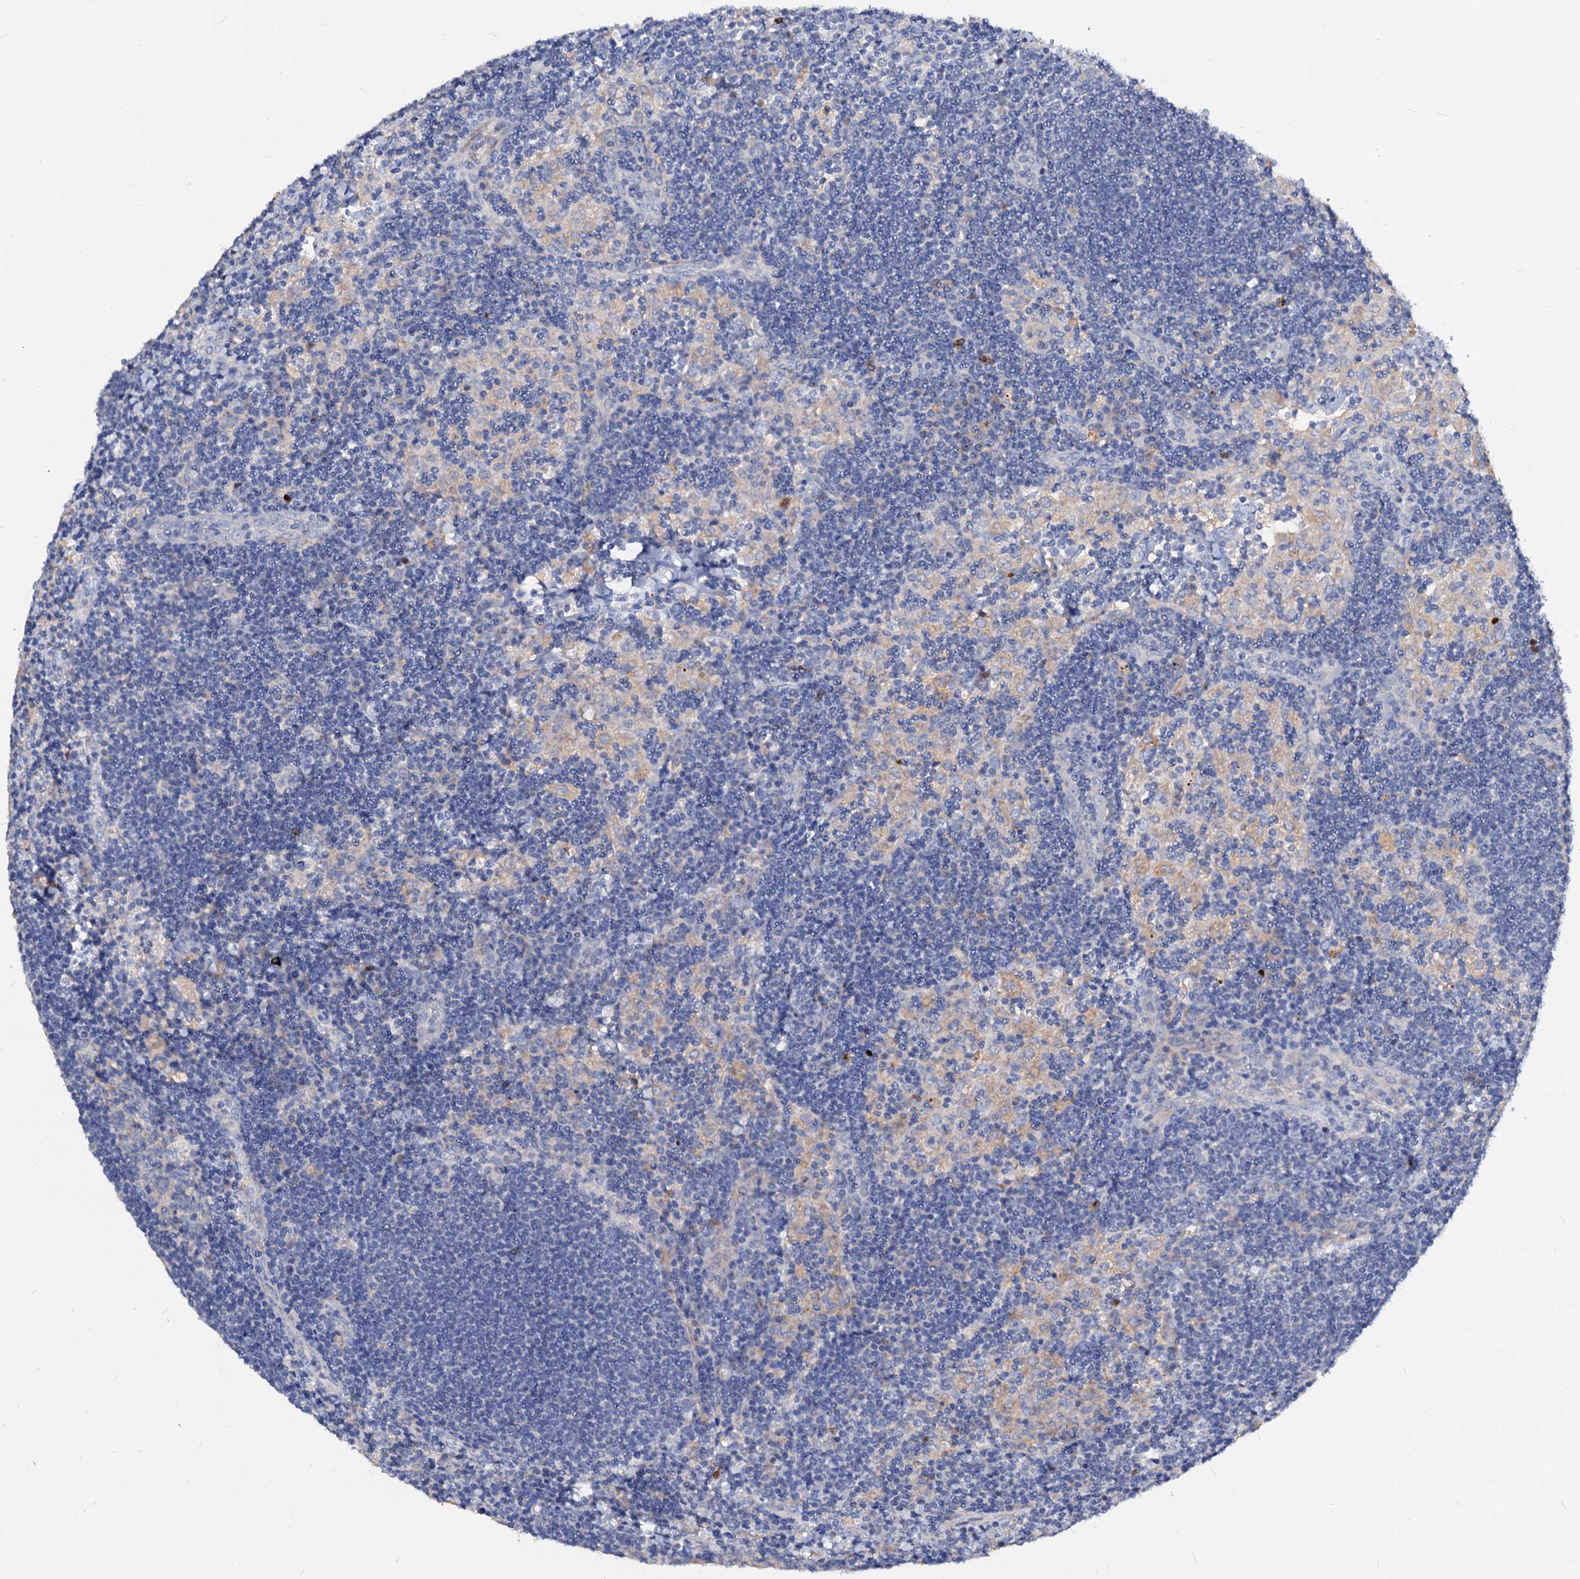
{"staining": {"intensity": "negative", "quantity": "none", "location": "none"}, "tissue": "lymph node", "cell_type": "Germinal center cells", "image_type": "normal", "snomed": [{"axis": "morphology", "description": "Normal tissue, NOS"}, {"axis": "topography", "description": "Lymph node"}], "caption": "Human lymph node stained for a protein using immunohistochemistry exhibits no staining in germinal center cells.", "gene": "ACY3", "patient": {"sex": "male", "age": 24}}